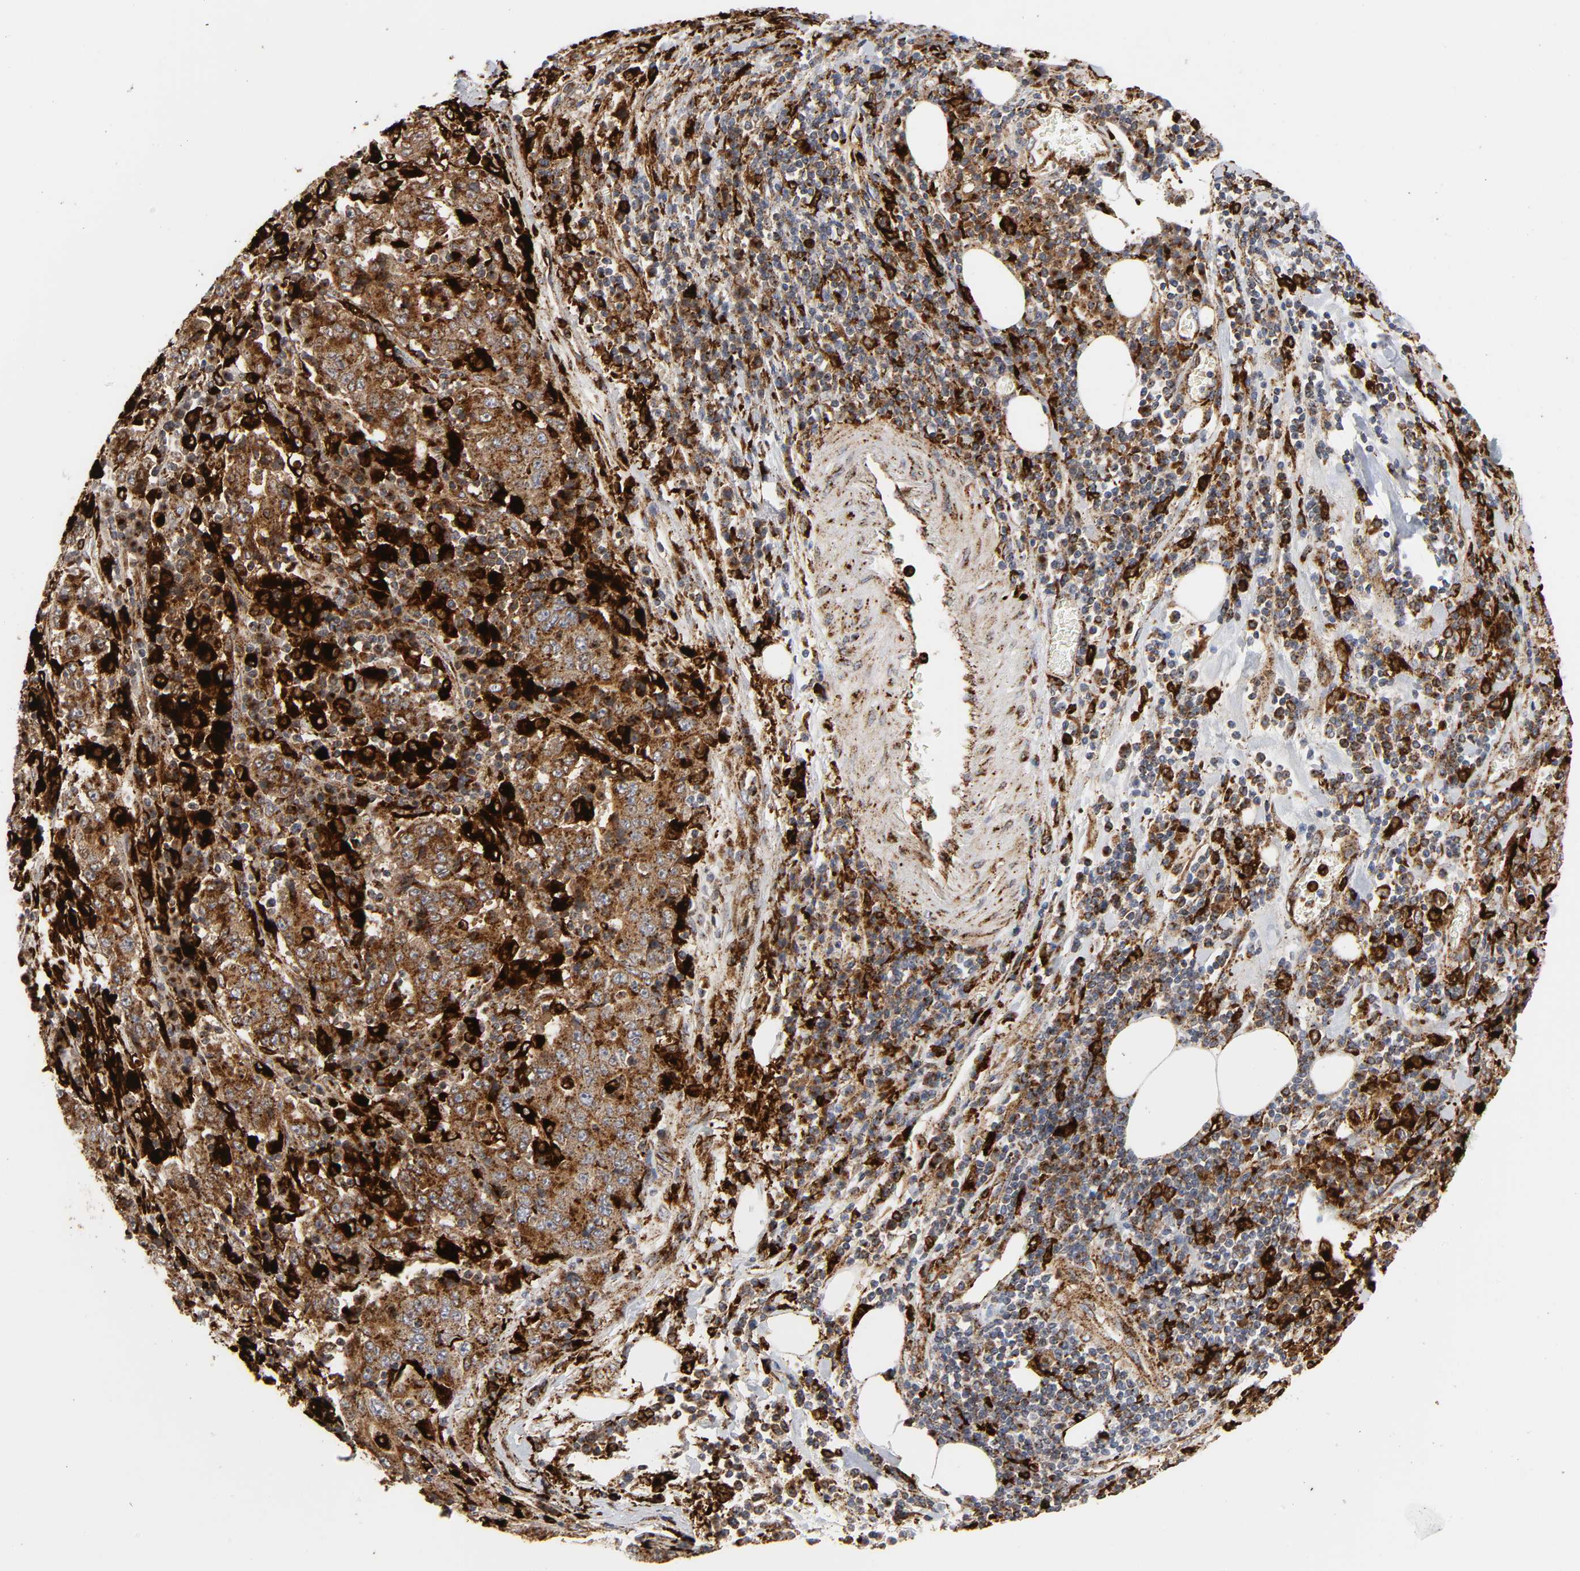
{"staining": {"intensity": "moderate", "quantity": ">75%", "location": "cytoplasmic/membranous"}, "tissue": "stomach cancer", "cell_type": "Tumor cells", "image_type": "cancer", "snomed": [{"axis": "morphology", "description": "Normal tissue, NOS"}, {"axis": "morphology", "description": "Adenocarcinoma, NOS"}, {"axis": "topography", "description": "Stomach, upper"}, {"axis": "topography", "description": "Stomach"}], "caption": "Stomach cancer was stained to show a protein in brown. There is medium levels of moderate cytoplasmic/membranous staining in approximately >75% of tumor cells.", "gene": "PSAP", "patient": {"sex": "male", "age": 59}}